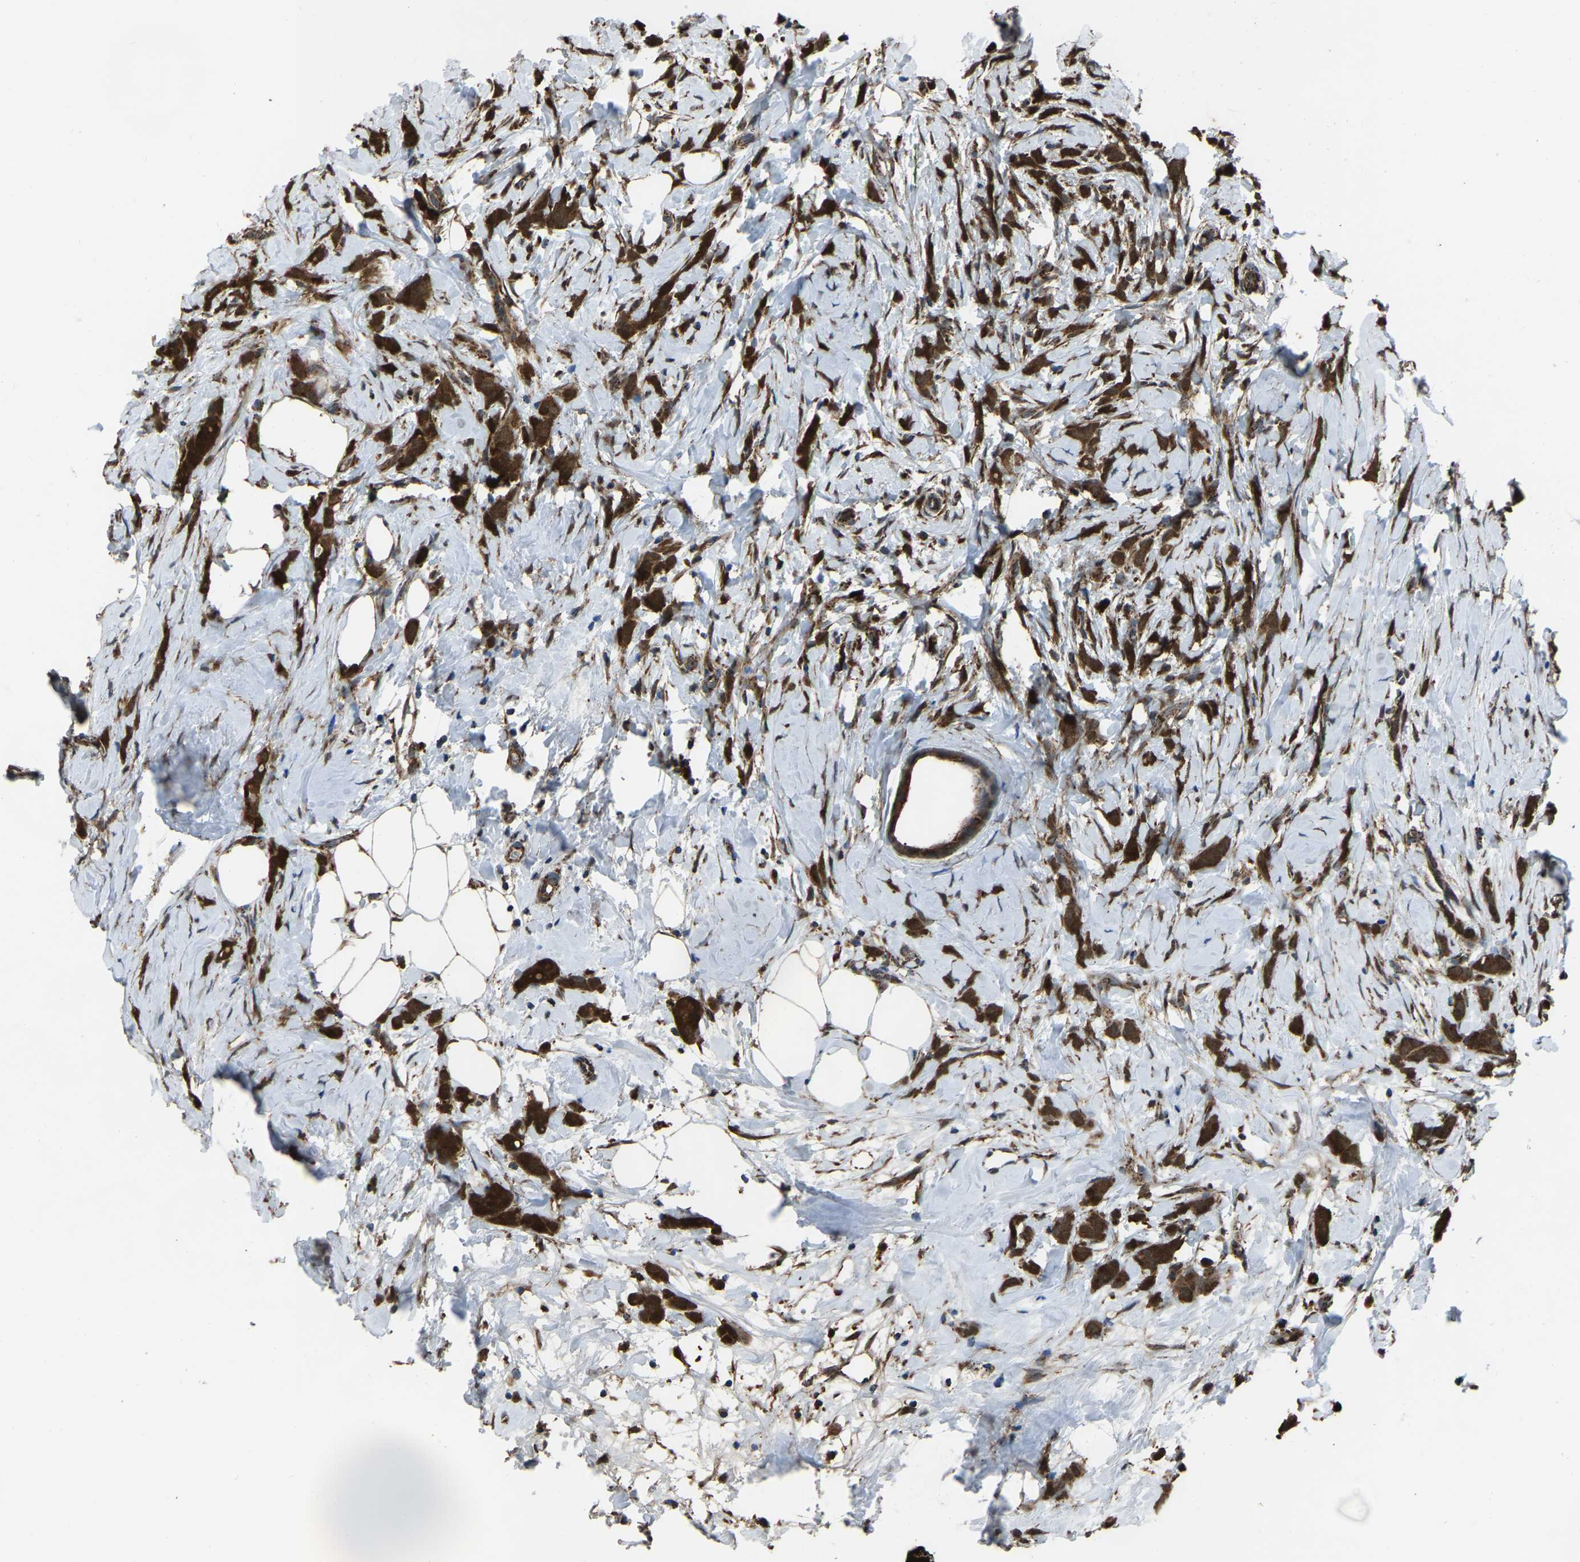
{"staining": {"intensity": "strong", "quantity": ">75%", "location": "cytoplasmic/membranous"}, "tissue": "breast cancer", "cell_type": "Tumor cells", "image_type": "cancer", "snomed": [{"axis": "morphology", "description": "Lobular carcinoma, in situ"}, {"axis": "morphology", "description": "Lobular carcinoma"}, {"axis": "topography", "description": "Breast"}], "caption": "Immunohistochemistry of lobular carcinoma in situ (breast) displays high levels of strong cytoplasmic/membranous positivity in approximately >75% of tumor cells. (Stains: DAB in brown, nuclei in blue, Microscopy: brightfield microscopy at high magnification).", "gene": "AKR1A1", "patient": {"sex": "female", "age": 41}}